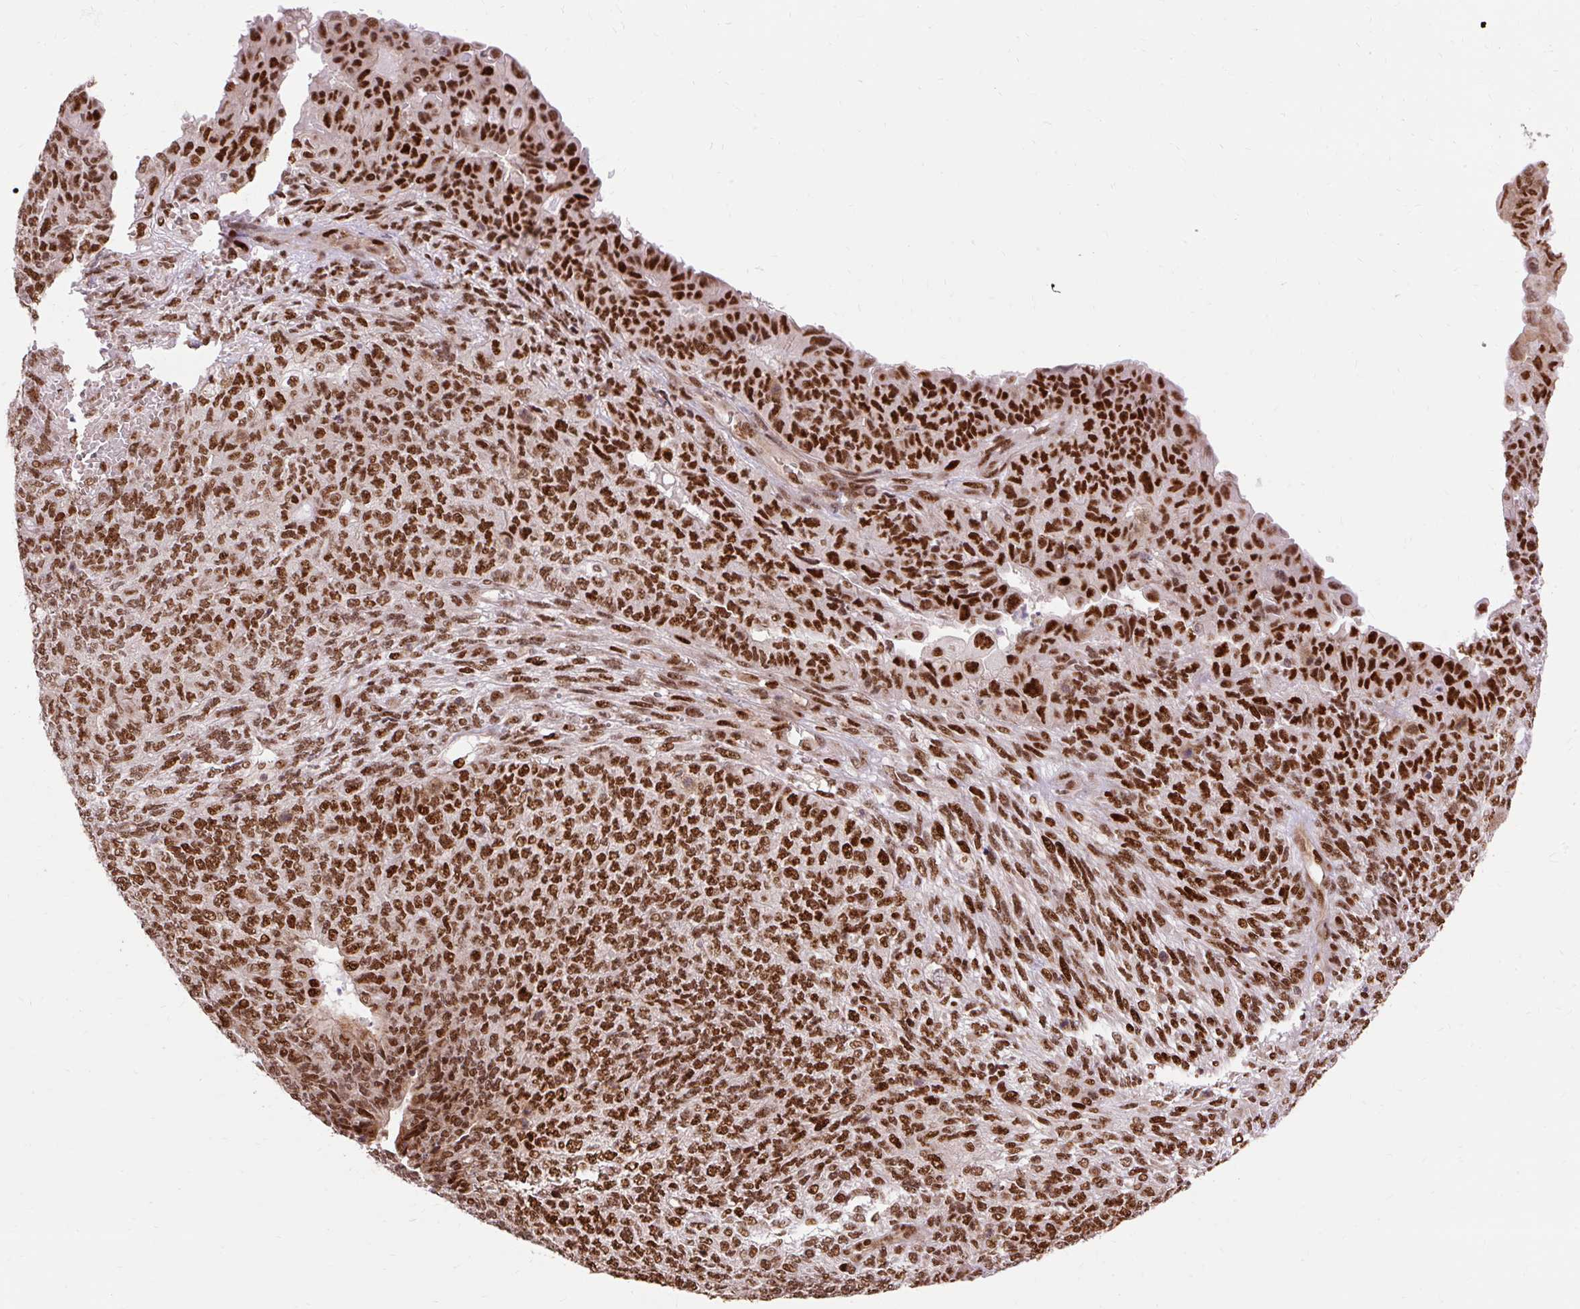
{"staining": {"intensity": "strong", "quantity": ">75%", "location": "nuclear"}, "tissue": "endometrial cancer", "cell_type": "Tumor cells", "image_type": "cancer", "snomed": [{"axis": "morphology", "description": "Adenocarcinoma, NOS"}, {"axis": "topography", "description": "Endometrium"}], "caption": "A histopathology image of human endometrial adenocarcinoma stained for a protein shows strong nuclear brown staining in tumor cells.", "gene": "MECOM", "patient": {"sex": "female", "age": 32}}